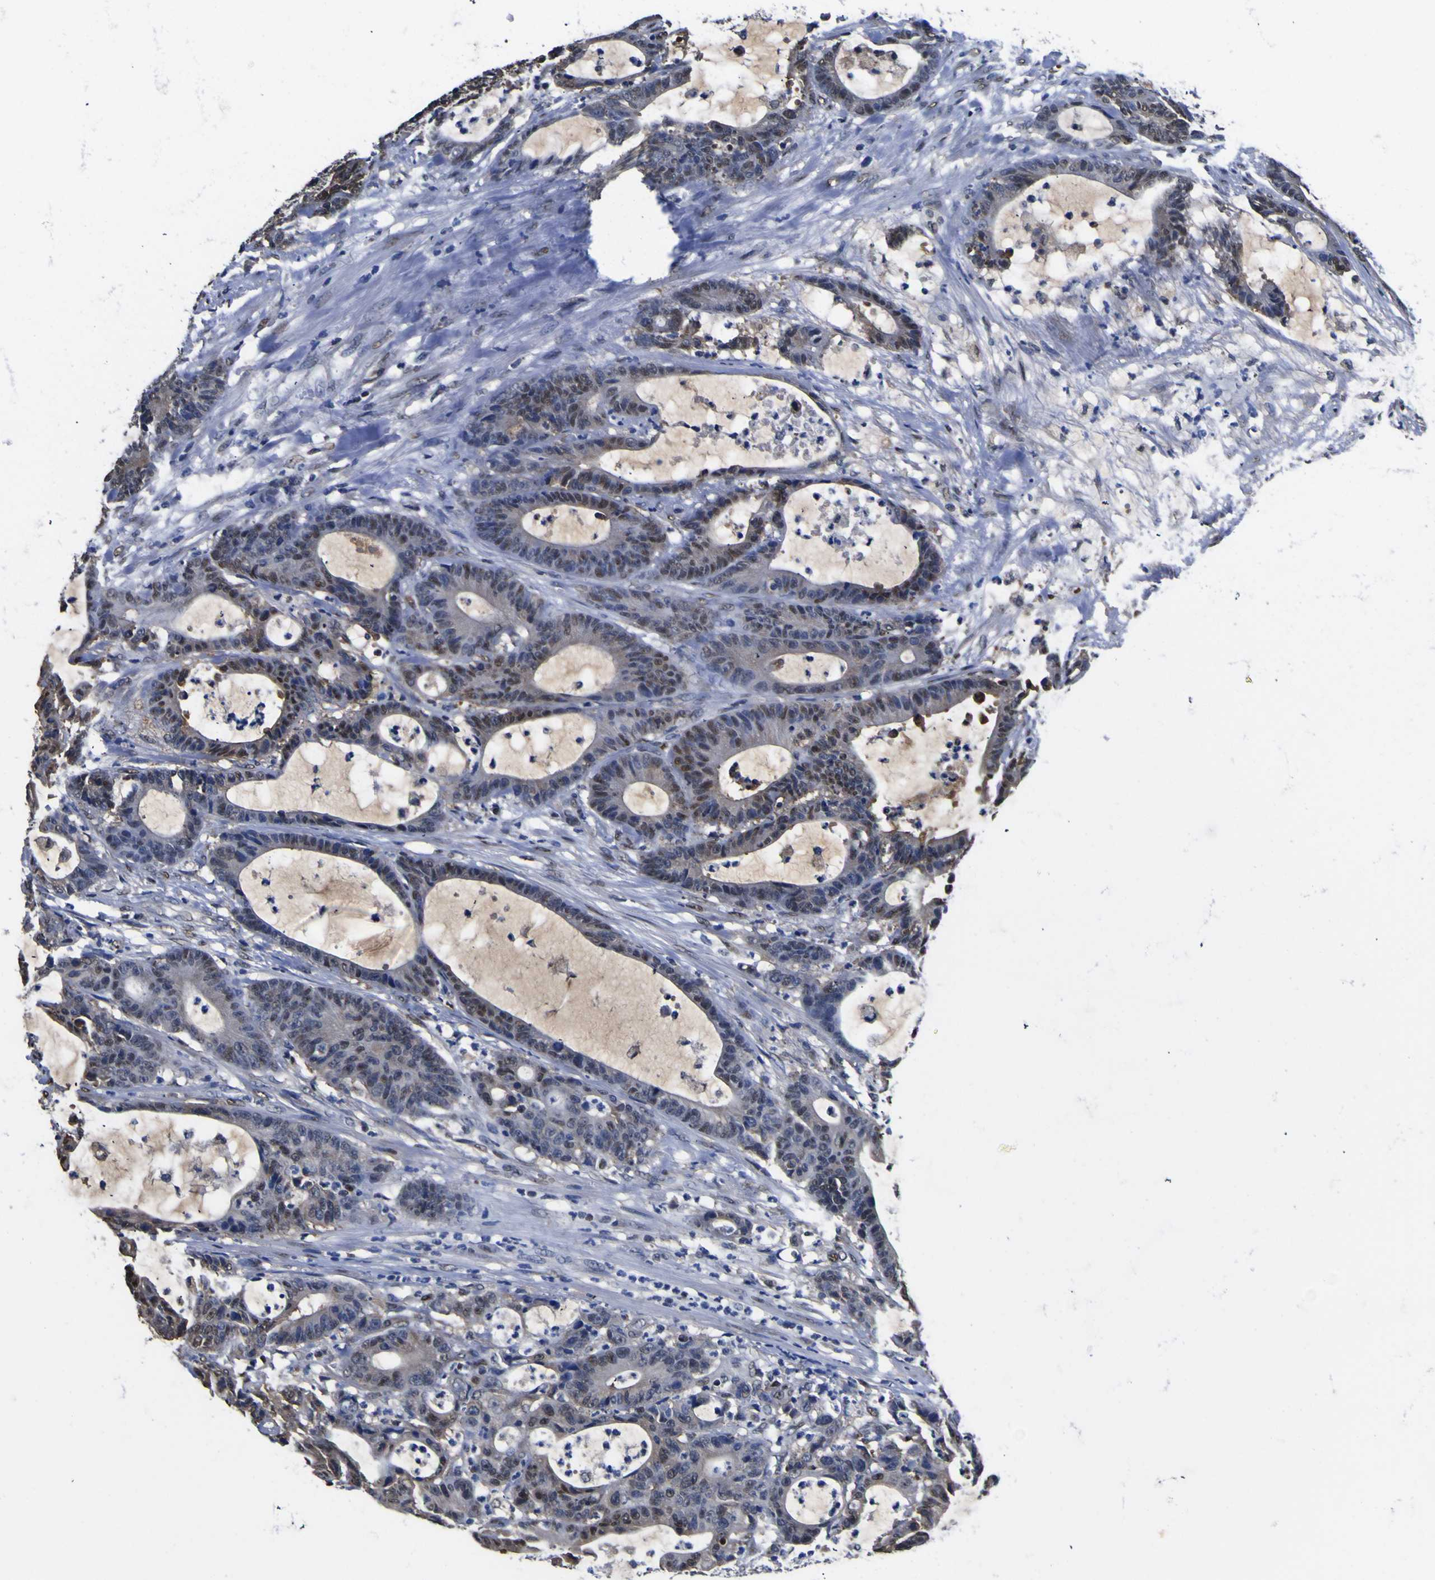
{"staining": {"intensity": "moderate", "quantity": "25%-75%", "location": "nuclear"}, "tissue": "colorectal cancer", "cell_type": "Tumor cells", "image_type": "cancer", "snomed": [{"axis": "morphology", "description": "Adenocarcinoma, NOS"}, {"axis": "topography", "description": "Colon"}], "caption": "Colorectal cancer (adenocarcinoma) stained with DAB immunohistochemistry reveals medium levels of moderate nuclear staining in about 25%-75% of tumor cells.", "gene": "FAM110B", "patient": {"sex": "female", "age": 84}}